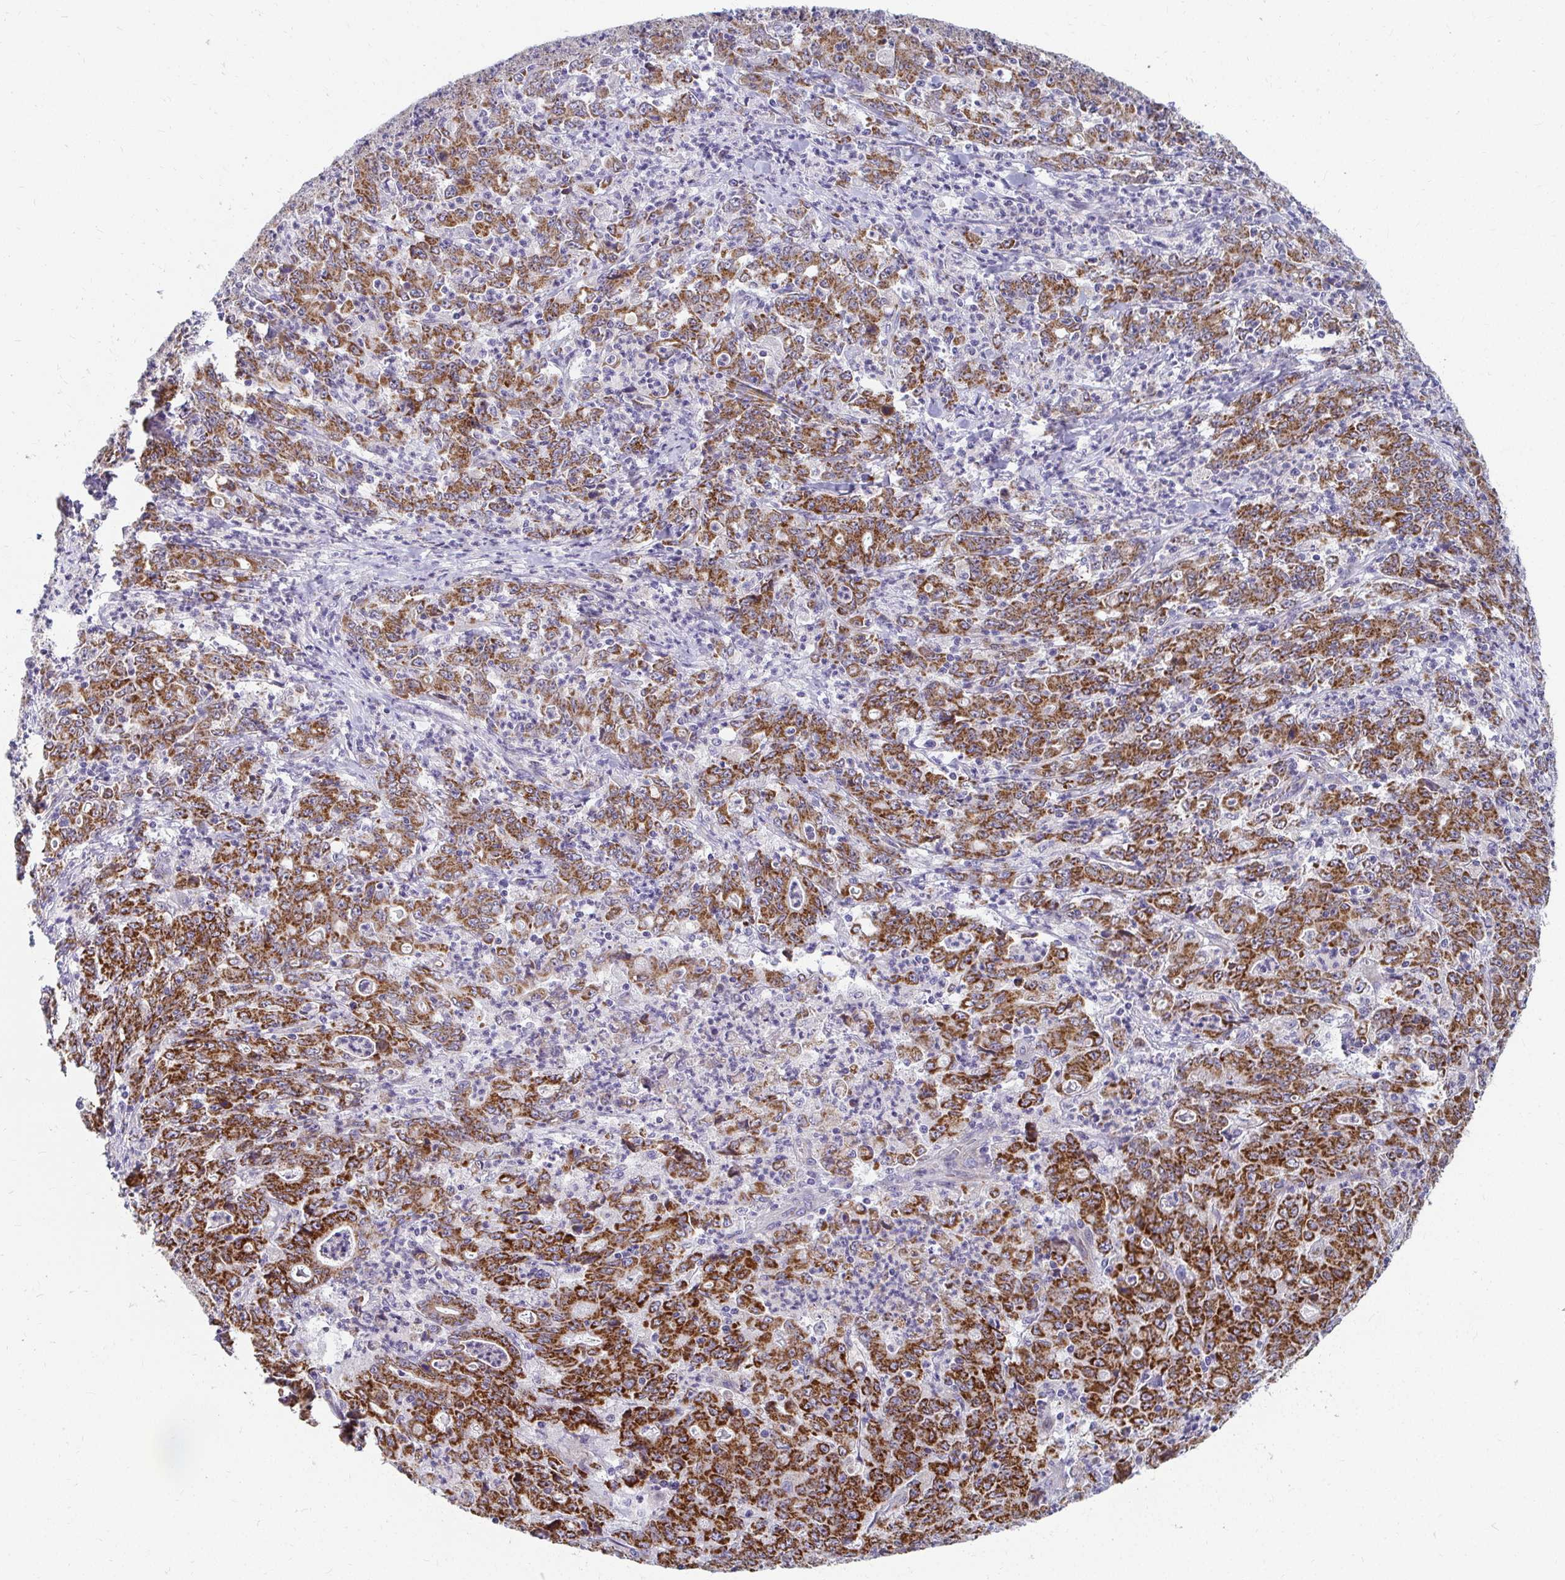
{"staining": {"intensity": "strong", "quantity": ">75%", "location": "cytoplasmic/membranous"}, "tissue": "stomach cancer", "cell_type": "Tumor cells", "image_type": "cancer", "snomed": [{"axis": "morphology", "description": "Adenocarcinoma, NOS"}, {"axis": "topography", "description": "Stomach, lower"}], "caption": "Immunohistochemical staining of human stomach cancer exhibits high levels of strong cytoplasmic/membranous expression in approximately >75% of tumor cells. Ihc stains the protein in brown and the nuclei are stained blue.", "gene": "EXOC5", "patient": {"sex": "female", "age": 71}}